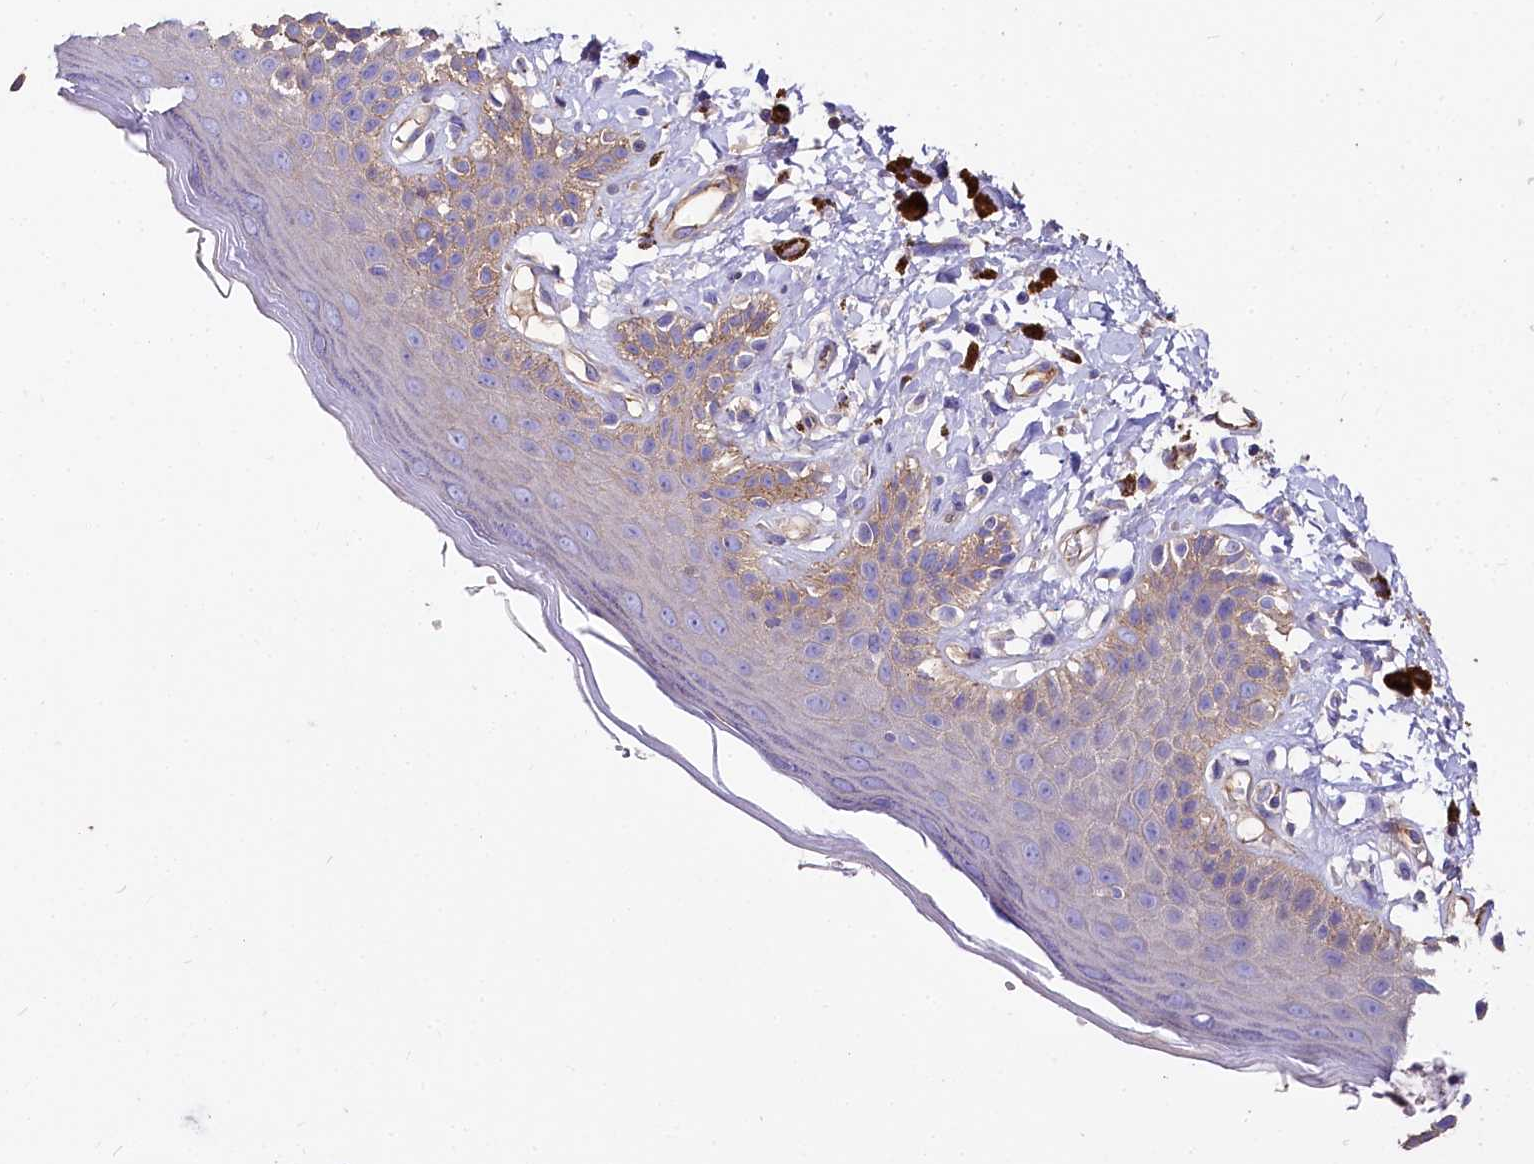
{"staining": {"intensity": "moderate", "quantity": "<25%", "location": "cytoplasmic/membranous"}, "tissue": "skin", "cell_type": "Epidermal cells", "image_type": "normal", "snomed": [{"axis": "morphology", "description": "Normal tissue, NOS"}, {"axis": "topography", "description": "Anal"}], "caption": "Immunohistochemical staining of benign skin exhibits moderate cytoplasmic/membranous protein staining in approximately <25% of epidermal cells. (DAB (3,3'-diaminobenzidine) IHC, brown staining for protein, blue staining for nuclei).", "gene": "FCHSD2", "patient": {"sex": "female", "age": 78}}